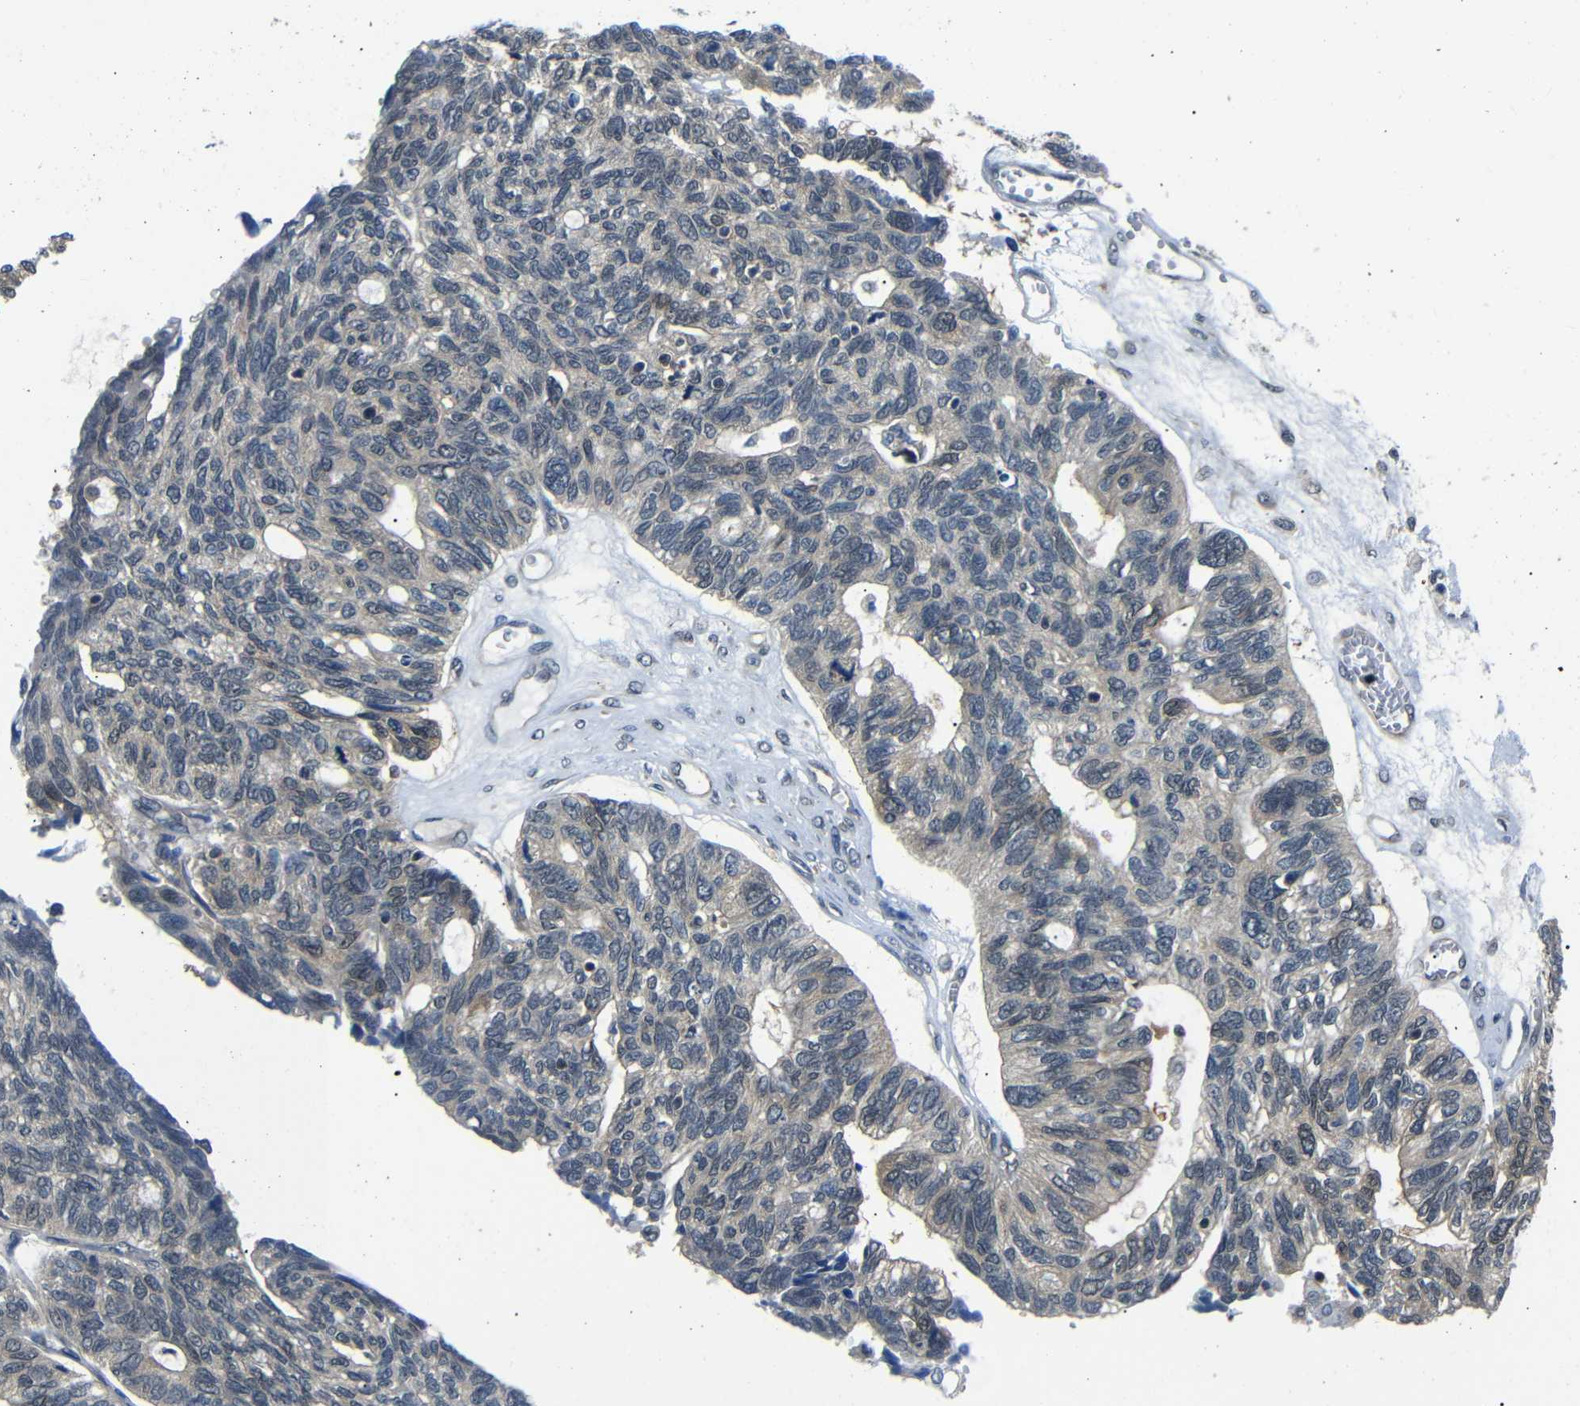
{"staining": {"intensity": "weak", "quantity": "25%-75%", "location": "cytoplasmic/membranous"}, "tissue": "ovarian cancer", "cell_type": "Tumor cells", "image_type": "cancer", "snomed": [{"axis": "morphology", "description": "Cystadenocarcinoma, serous, NOS"}, {"axis": "topography", "description": "Ovary"}], "caption": "Brown immunohistochemical staining in ovarian cancer (serous cystadenocarcinoma) shows weak cytoplasmic/membranous positivity in approximately 25%-75% of tumor cells.", "gene": "UBXN1", "patient": {"sex": "female", "age": 79}}